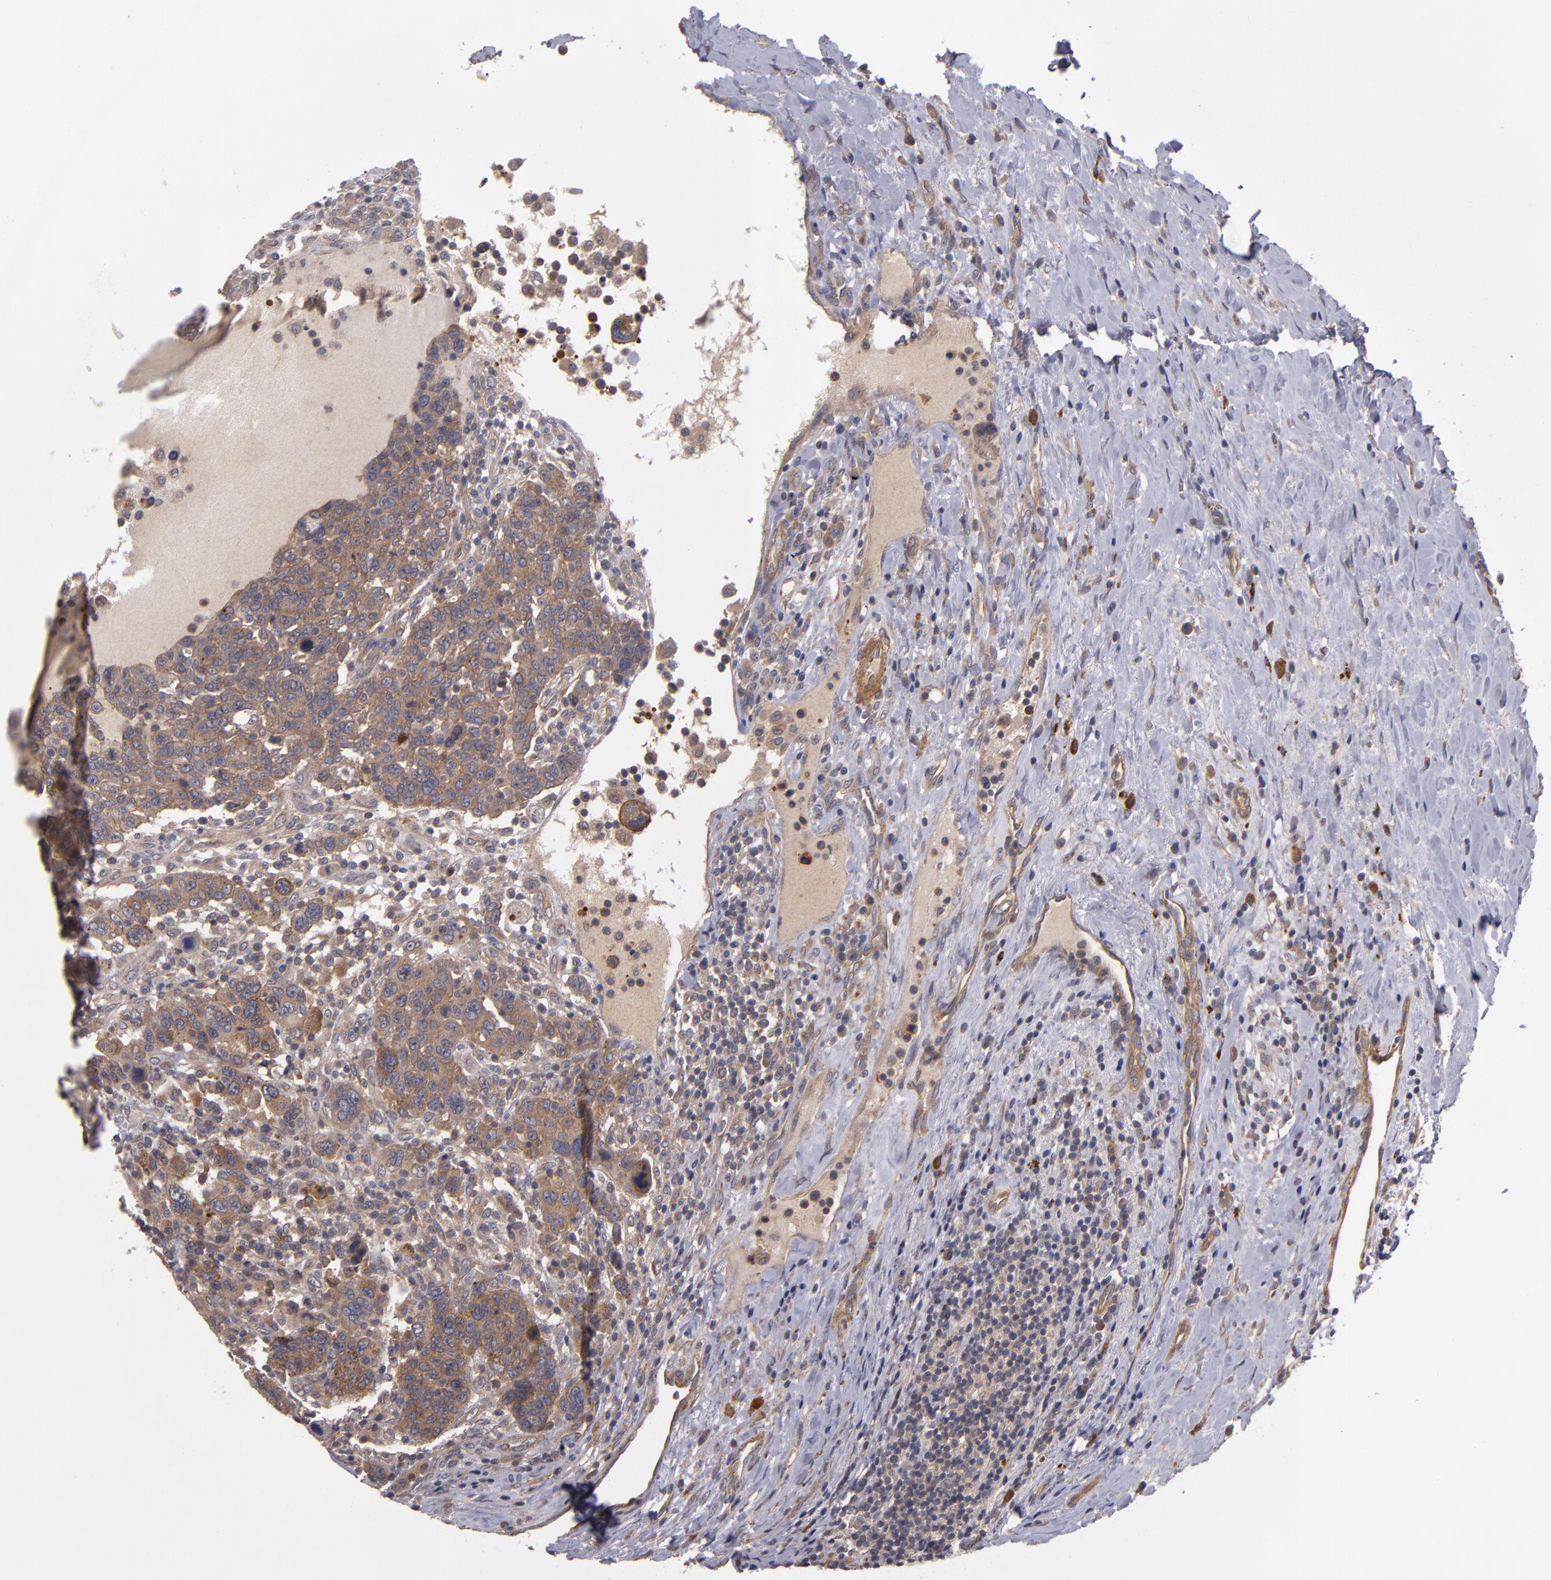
{"staining": {"intensity": "moderate", "quantity": ">75%", "location": "cytoplasmic/membranous"}, "tissue": "breast cancer", "cell_type": "Tumor cells", "image_type": "cancer", "snomed": [{"axis": "morphology", "description": "Duct carcinoma"}, {"axis": "topography", "description": "Breast"}], "caption": "IHC image of breast cancer stained for a protein (brown), which shows medium levels of moderate cytoplasmic/membranous expression in approximately >75% of tumor cells.", "gene": "CTSO", "patient": {"sex": "female", "age": 37}}